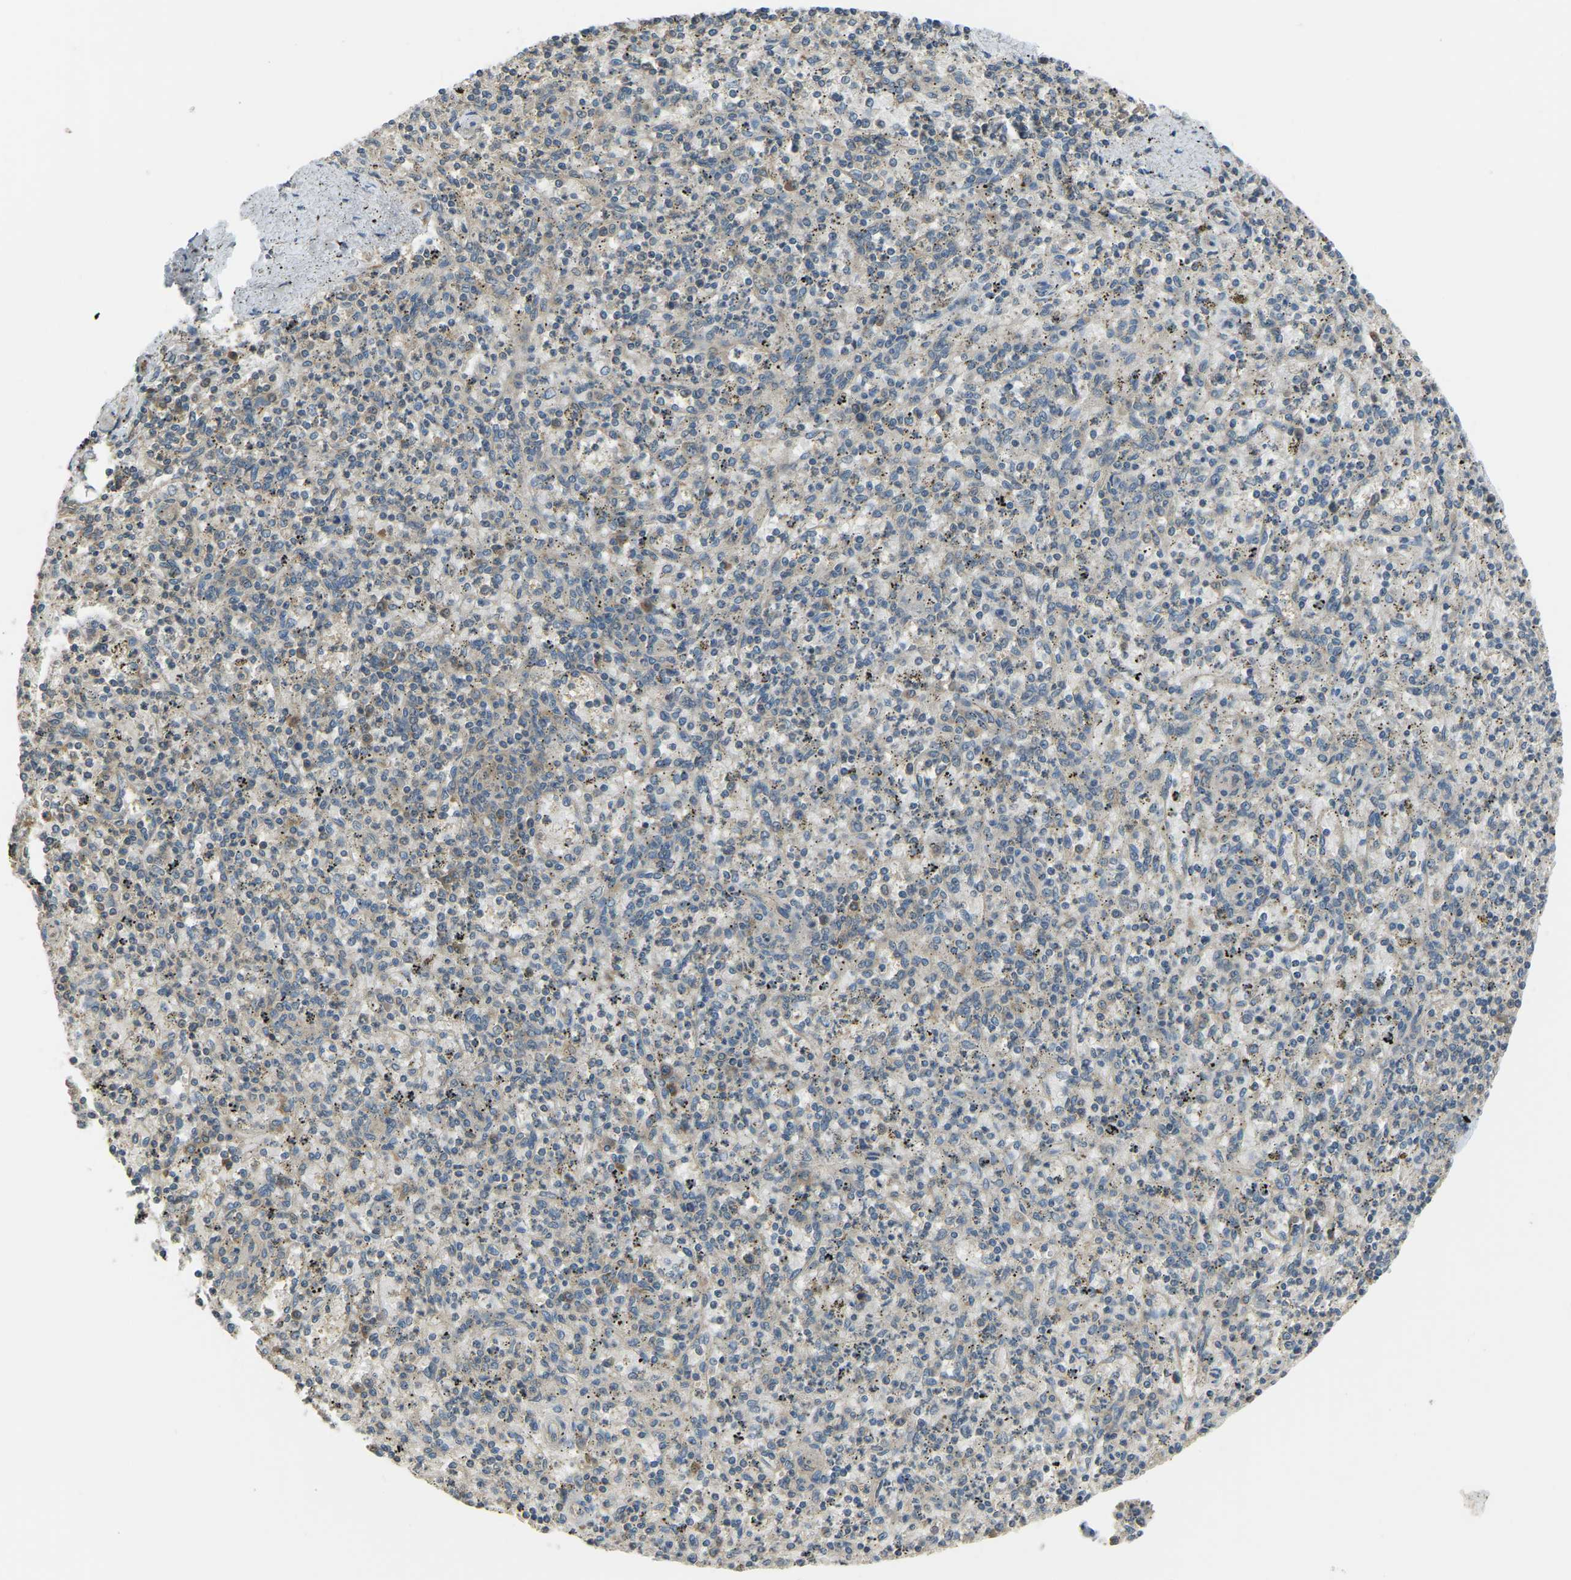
{"staining": {"intensity": "moderate", "quantity": "25%-75%", "location": "cytoplasmic/membranous"}, "tissue": "spleen", "cell_type": "Cells in red pulp", "image_type": "normal", "snomed": [{"axis": "morphology", "description": "Normal tissue, NOS"}, {"axis": "topography", "description": "Spleen"}], "caption": "Benign spleen reveals moderate cytoplasmic/membranous staining in about 25%-75% of cells in red pulp (DAB IHC with brightfield microscopy, high magnification)..", "gene": "AIMP1", "patient": {"sex": "male", "age": 72}}